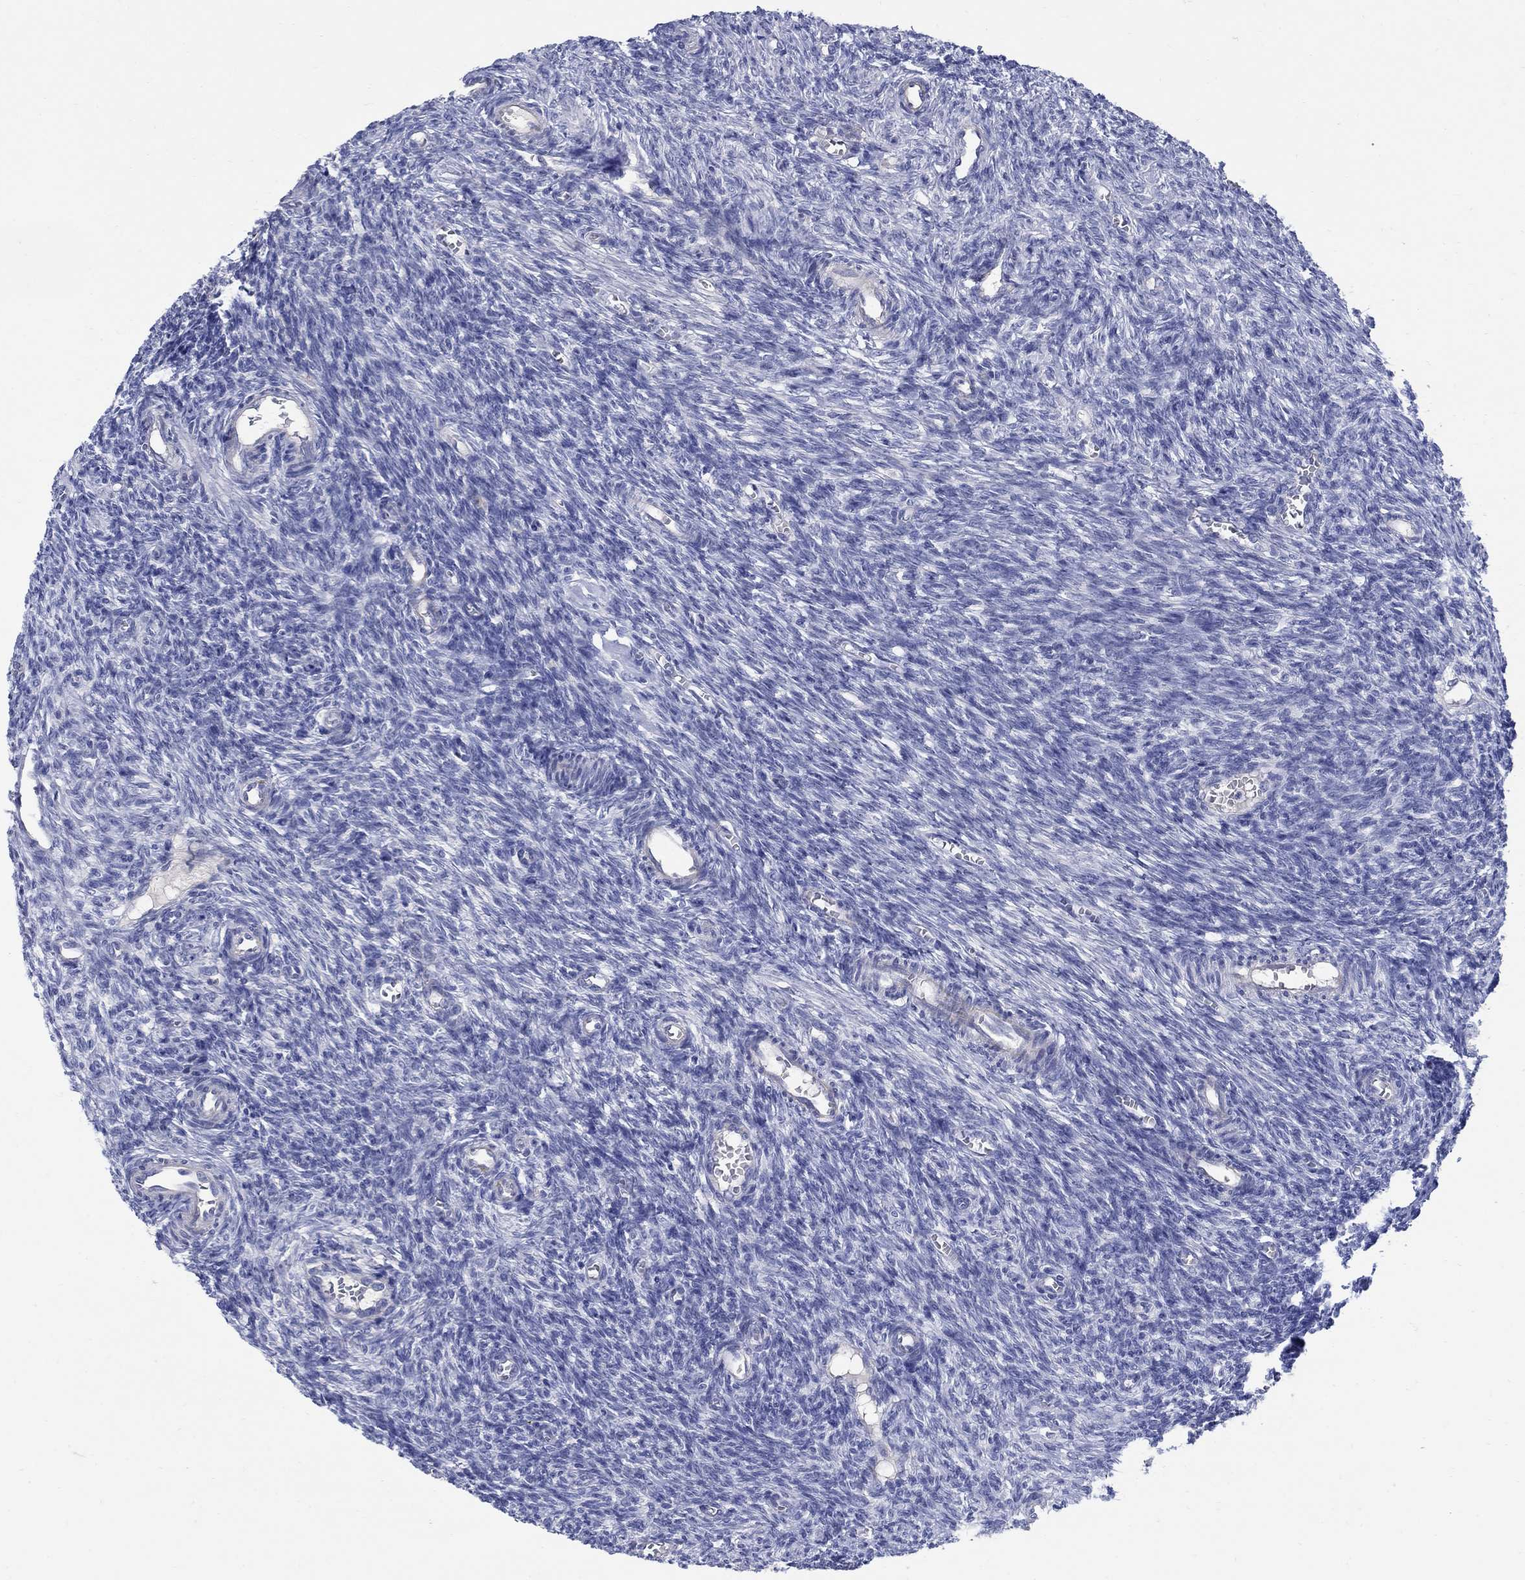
{"staining": {"intensity": "moderate", "quantity": "25%-75%", "location": "cytoplasmic/membranous"}, "tissue": "ovary", "cell_type": "Follicle cells", "image_type": "normal", "snomed": [{"axis": "morphology", "description": "Normal tissue, NOS"}, {"axis": "topography", "description": "Ovary"}], "caption": "Protein staining of unremarkable ovary exhibits moderate cytoplasmic/membranous staining in approximately 25%-75% of follicle cells.", "gene": "REEP2", "patient": {"sex": "female", "age": 27}}